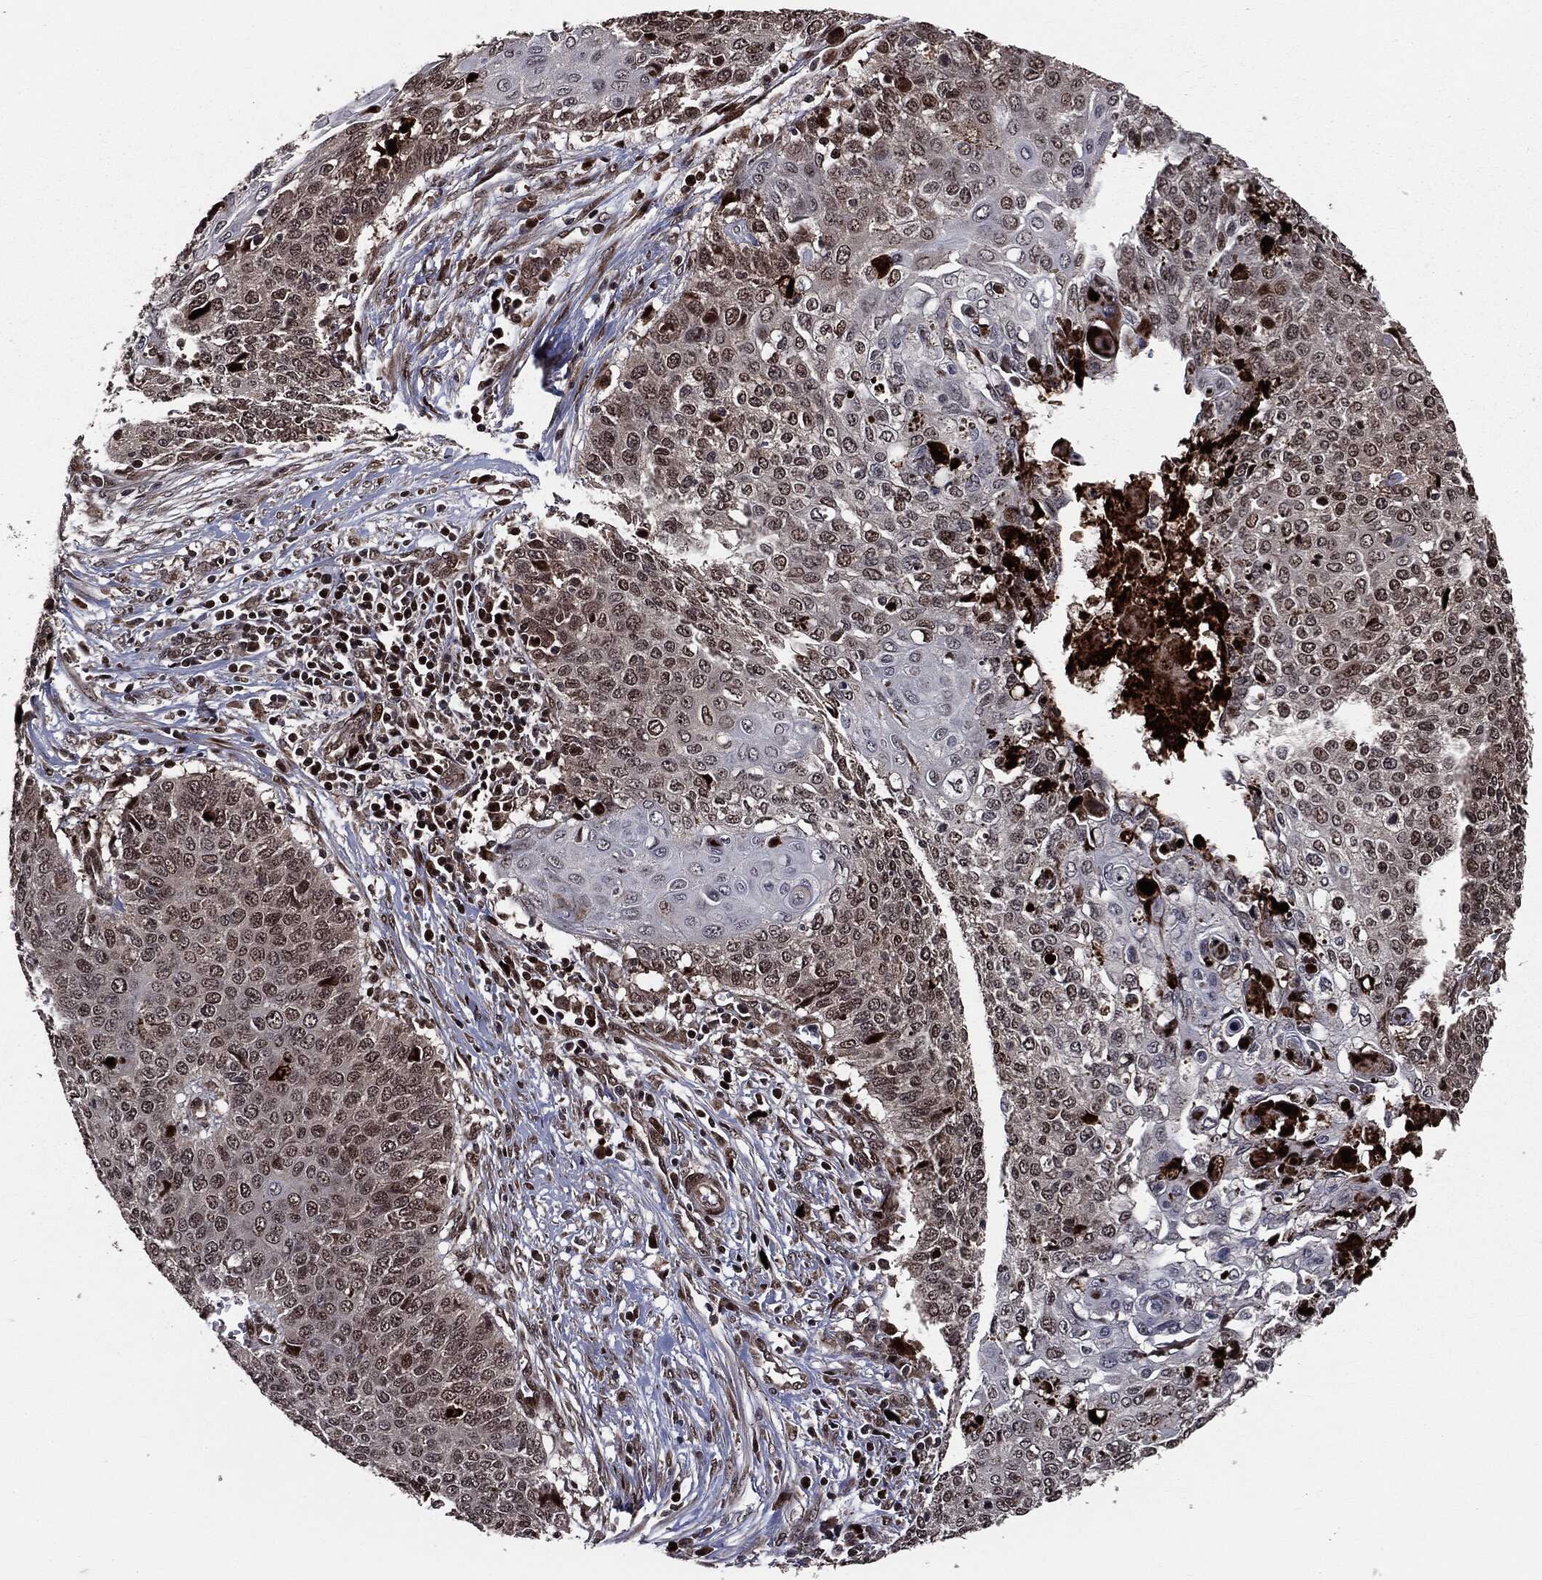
{"staining": {"intensity": "weak", "quantity": "25%-75%", "location": "cytoplasmic/membranous,nuclear"}, "tissue": "cervical cancer", "cell_type": "Tumor cells", "image_type": "cancer", "snomed": [{"axis": "morphology", "description": "Squamous cell carcinoma, NOS"}, {"axis": "topography", "description": "Cervix"}], "caption": "Immunohistochemistry (IHC) of cervical squamous cell carcinoma displays low levels of weak cytoplasmic/membranous and nuclear positivity in approximately 25%-75% of tumor cells.", "gene": "SMAD4", "patient": {"sex": "female", "age": 39}}